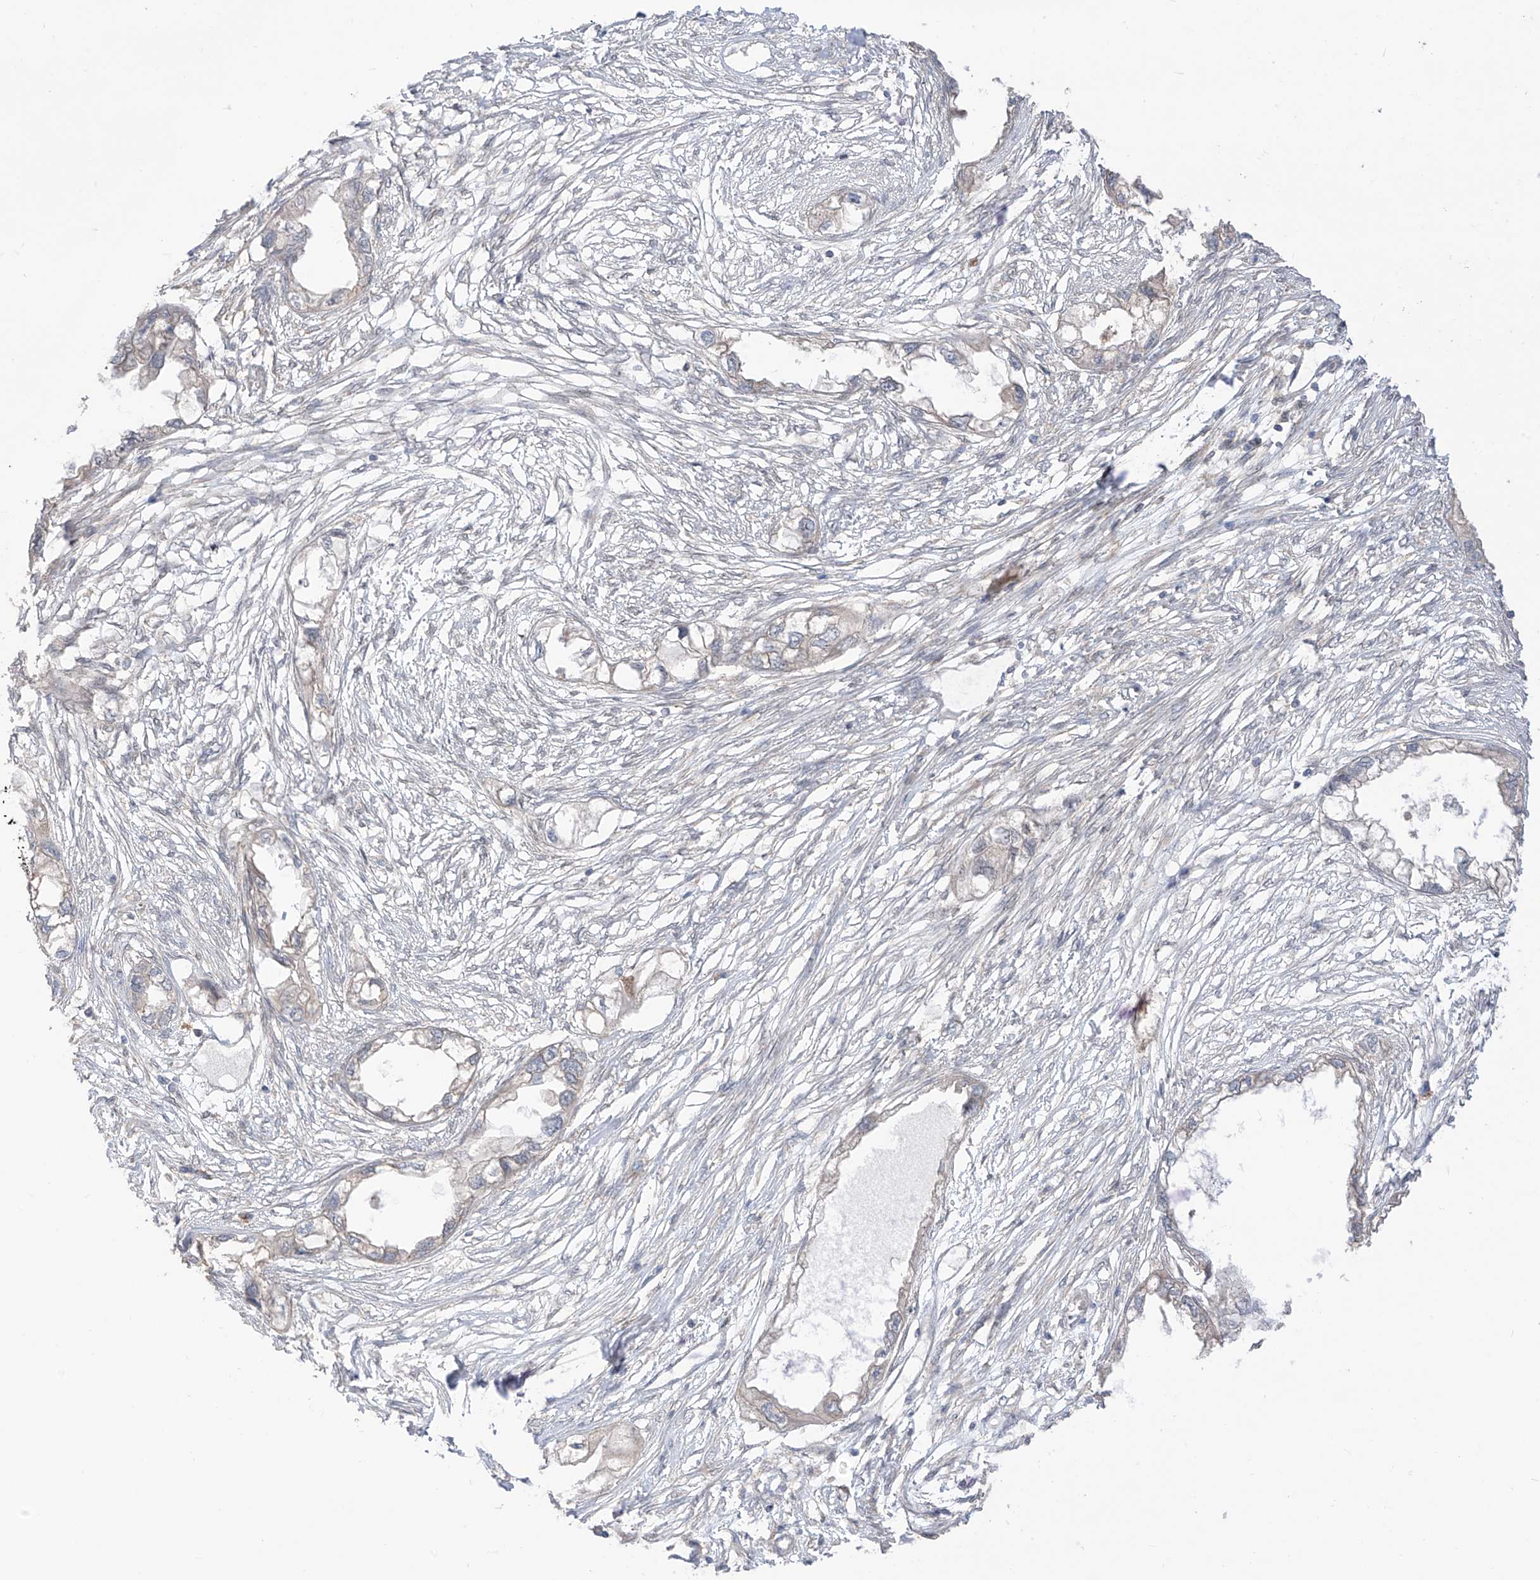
{"staining": {"intensity": "weak", "quantity": "<25%", "location": "cytoplasmic/membranous"}, "tissue": "endometrial cancer", "cell_type": "Tumor cells", "image_type": "cancer", "snomed": [{"axis": "morphology", "description": "Adenocarcinoma, NOS"}, {"axis": "morphology", "description": "Adenocarcinoma, metastatic, NOS"}, {"axis": "topography", "description": "Adipose tissue"}, {"axis": "topography", "description": "Endometrium"}], "caption": "Immunohistochemical staining of human endometrial metastatic adenocarcinoma exhibits no significant staining in tumor cells.", "gene": "LRRC74A", "patient": {"sex": "female", "age": 67}}